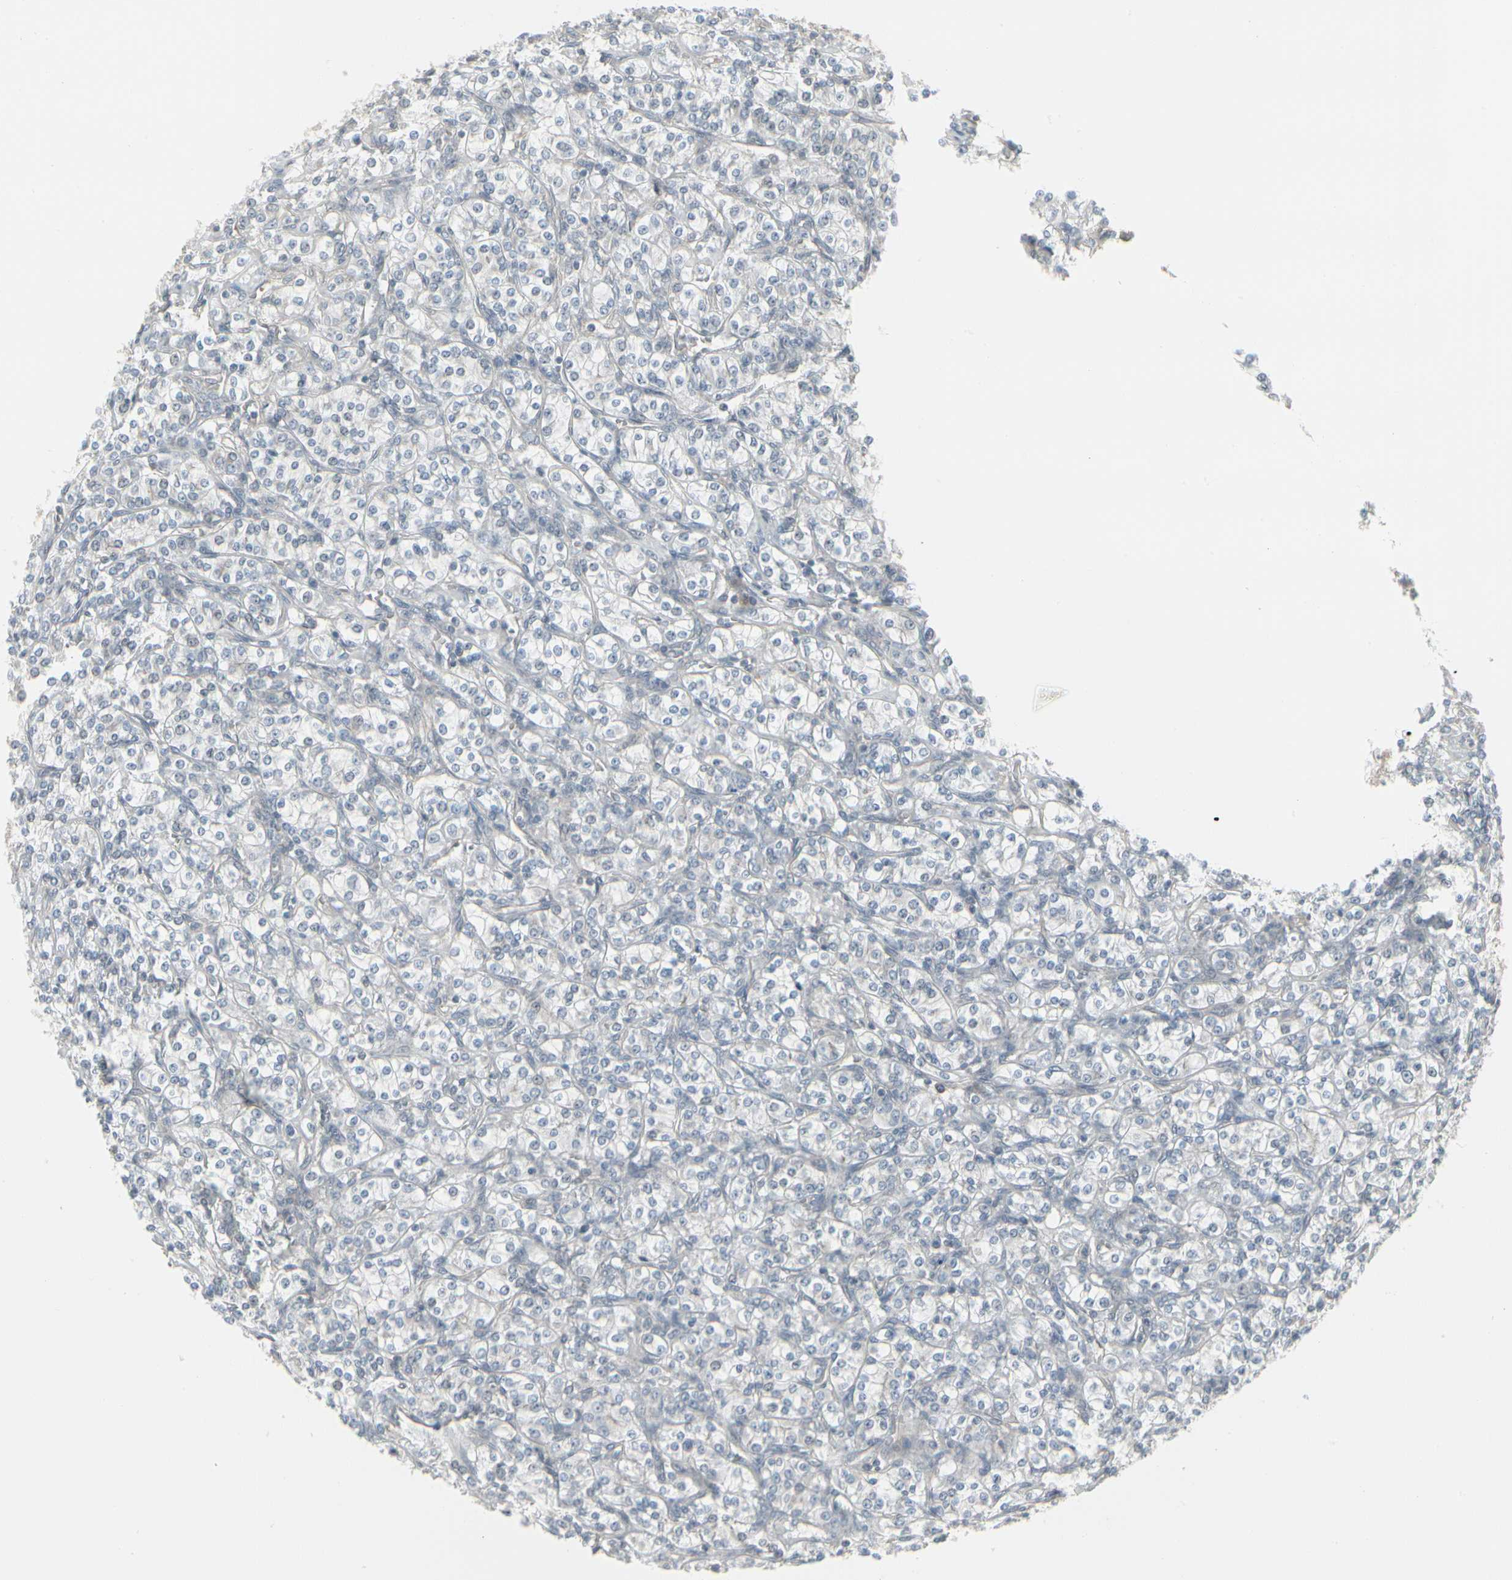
{"staining": {"intensity": "negative", "quantity": "none", "location": "none"}, "tissue": "renal cancer", "cell_type": "Tumor cells", "image_type": "cancer", "snomed": [{"axis": "morphology", "description": "Adenocarcinoma, NOS"}, {"axis": "topography", "description": "Kidney"}], "caption": "Renal cancer was stained to show a protein in brown. There is no significant staining in tumor cells.", "gene": "EPS15", "patient": {"sex": "male", "age": 77}}